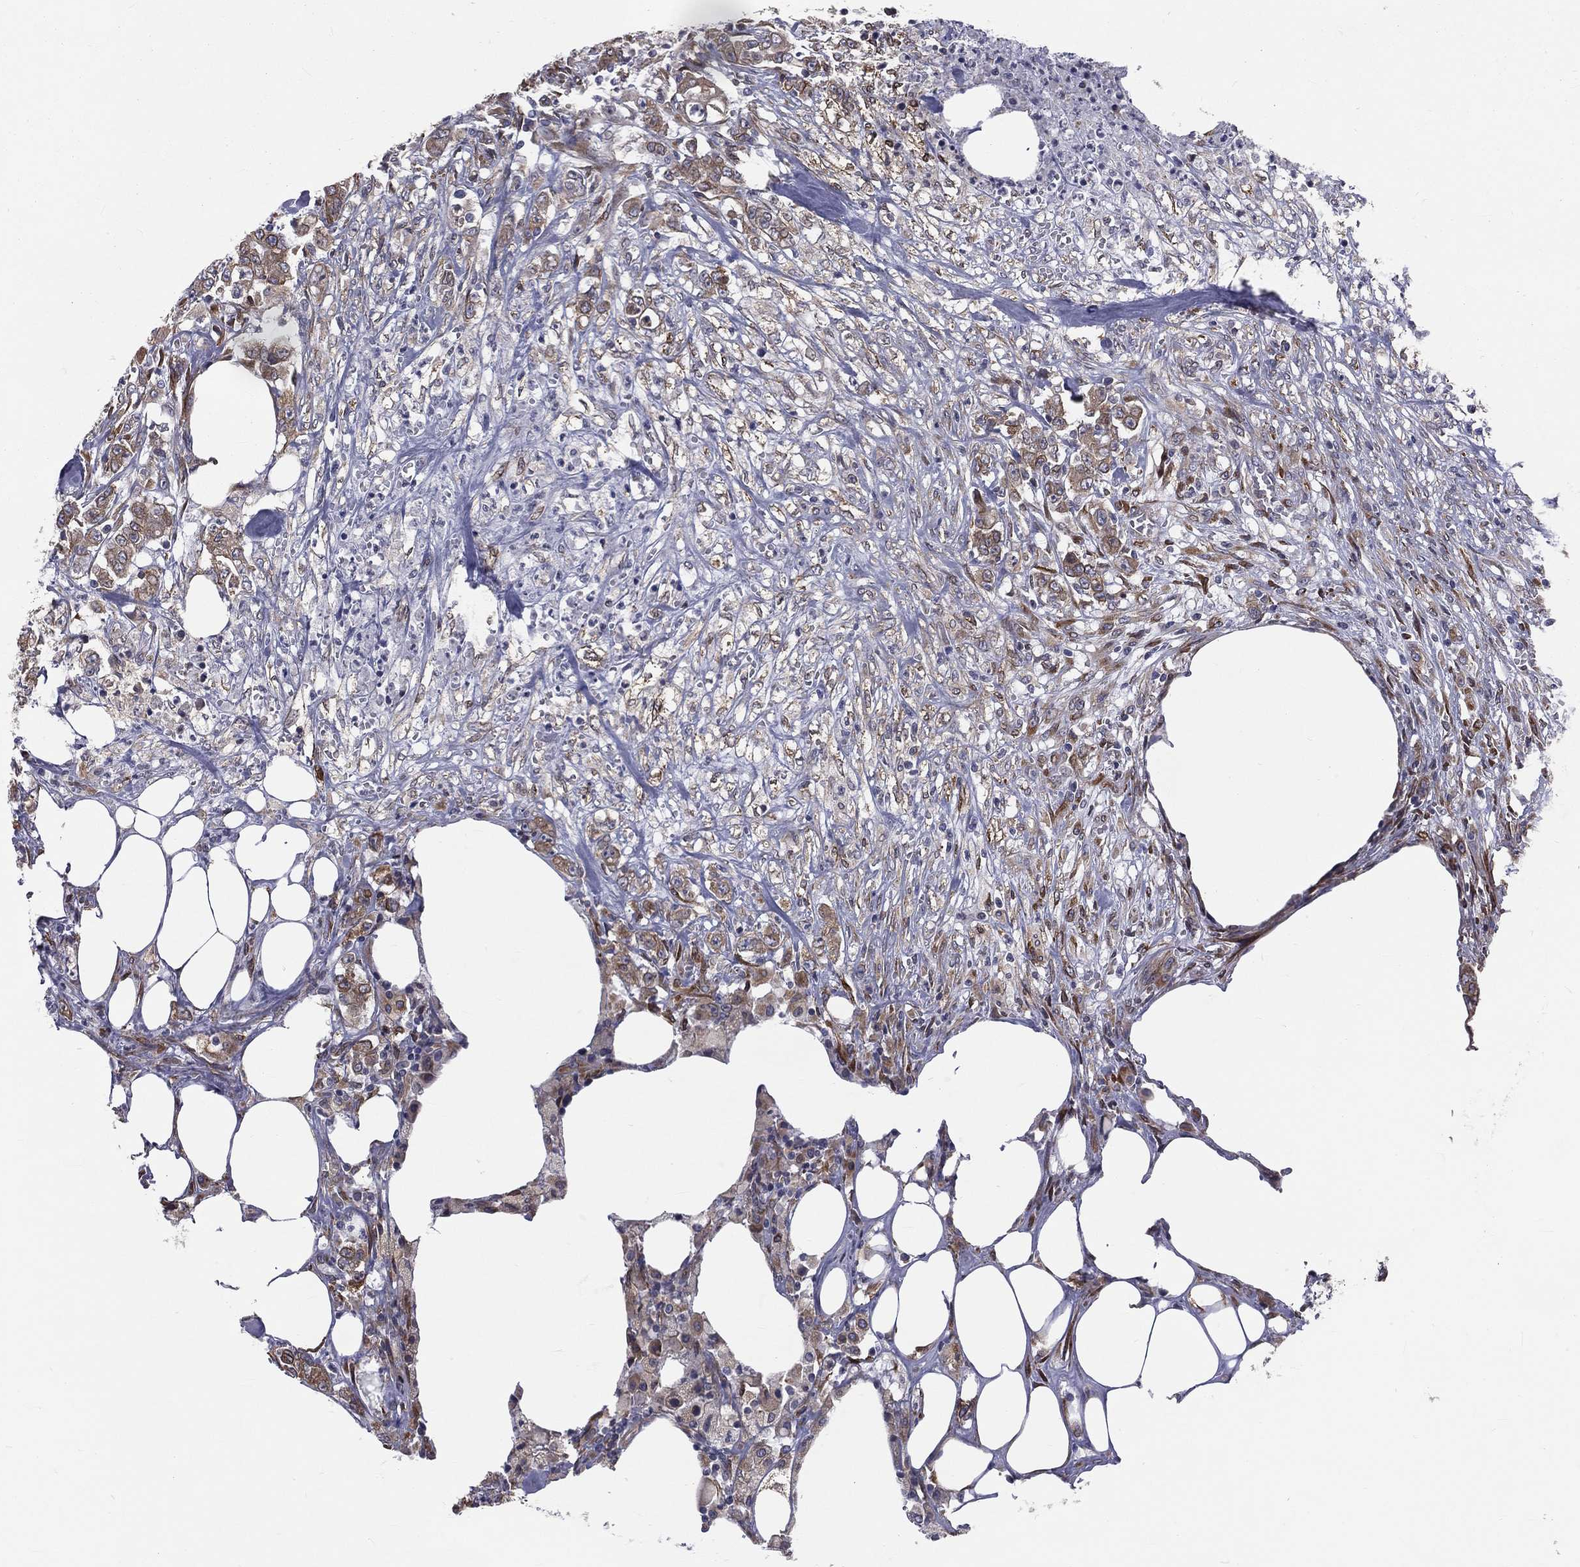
{"staining": {"intensity": "moderate", "quantity": ">75%", "location": "cytoplasmic/membranous"}, "tissue": "colorectal cancer", "cell_type": "Tumor cells", "image_type": "cancer", "snomed": [{"axis": "morphology", "description": "Adenocarcinoma, NOS"}, {"axis": "topography", "description": "Colon"}], "caption": "IHC (DAB (3,3'-diaminobenzidine)) staining of human colorectal cancer demonstrates moderate cytoplasmic/membranous protein positivity in approximately >75% of tumor cells.", "gene": "PGRMC1", "patient": {"sex": "female", "age": 48}}